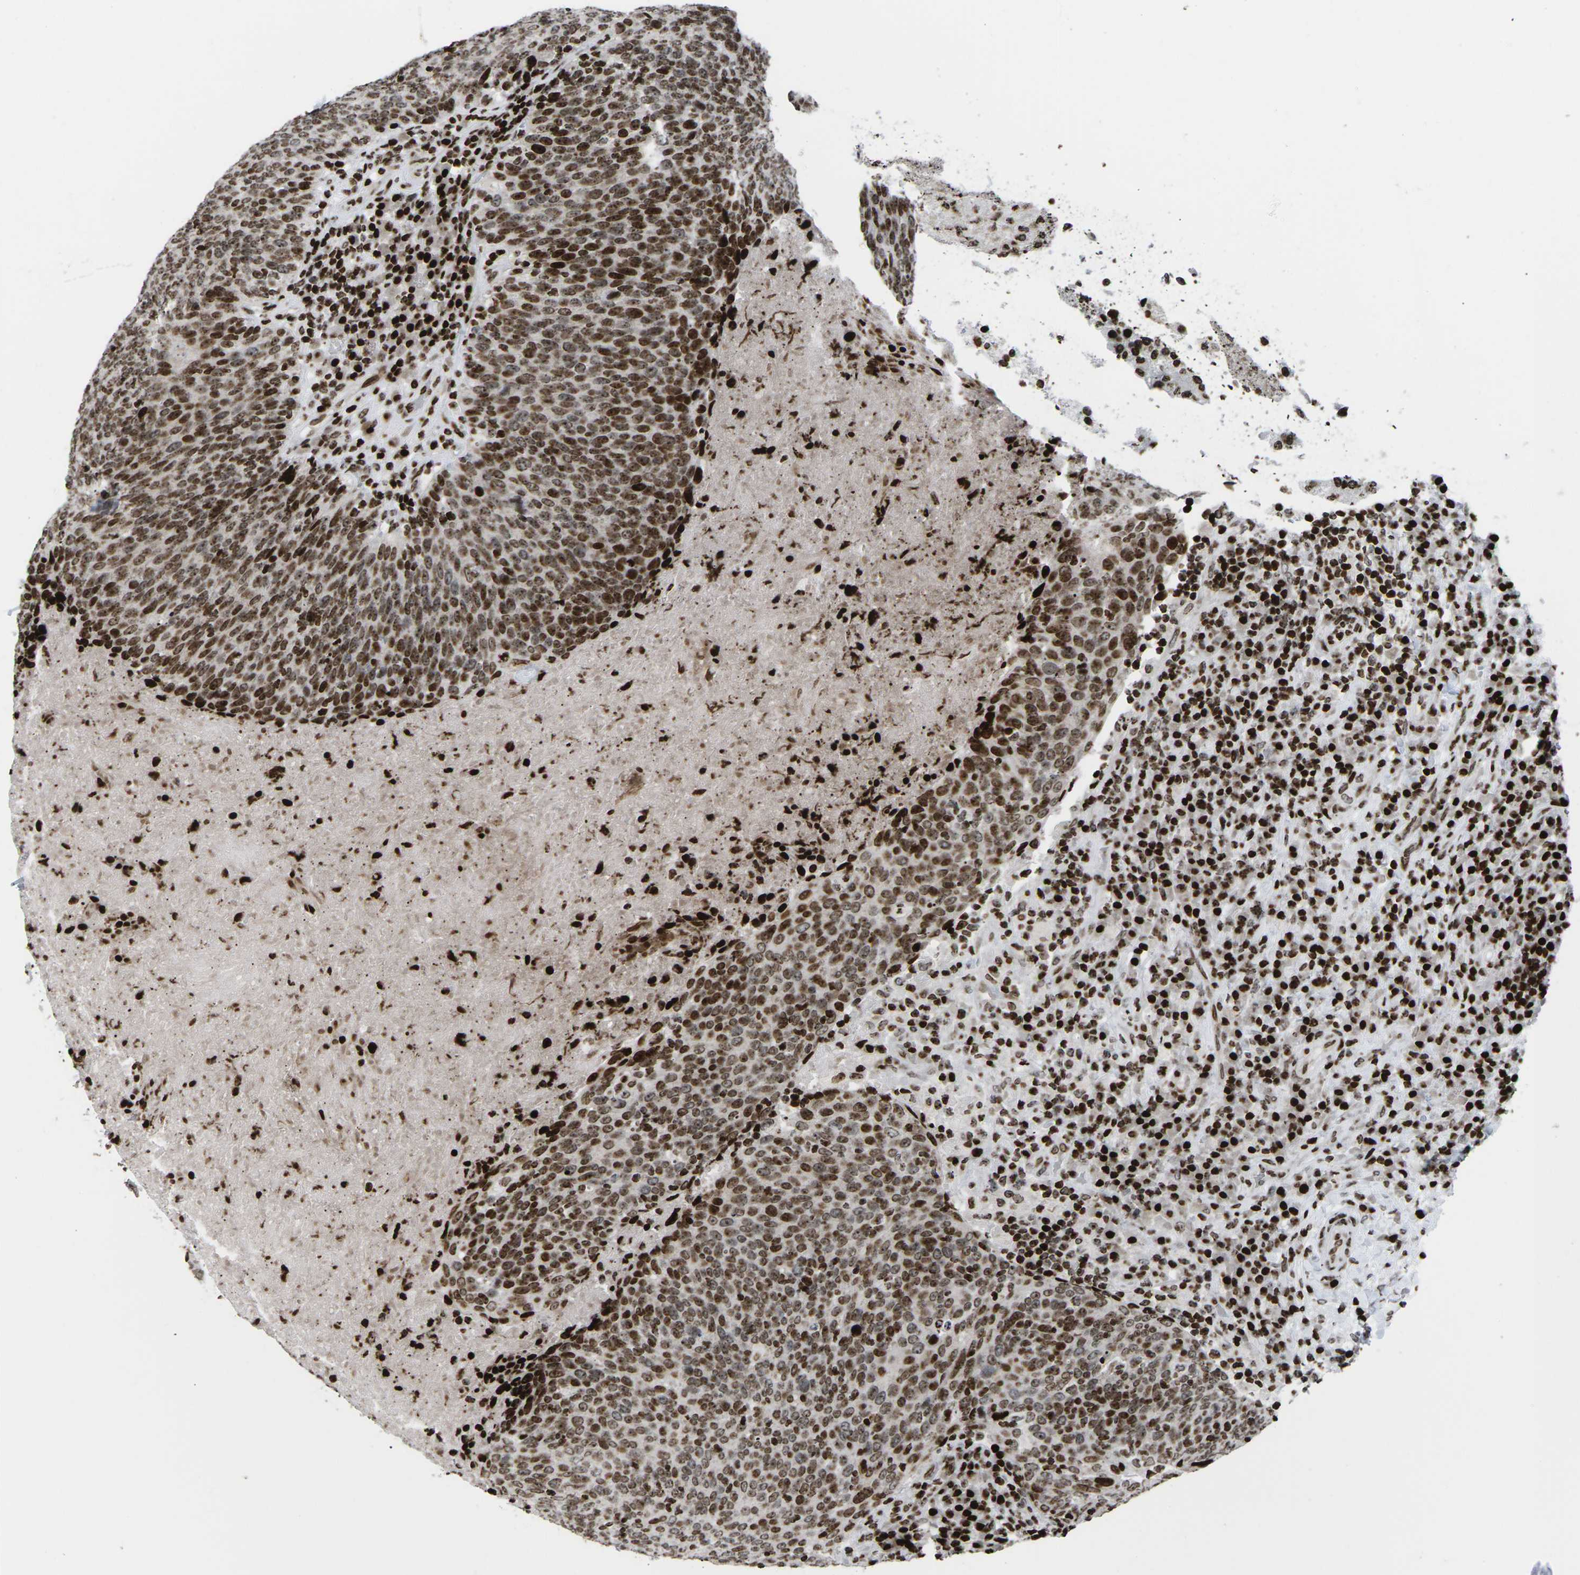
{"staining": {"intensity": "strong", "quantity": ">75%", "location": "nuclear"}, "tissue": "head and neck cancer", "cell_type": "Tumor cells", "image_type": "cancer", "snomed": [{"axis": "morphology", "description": "Squamous cell carcinoma, NOS"}, {"axis": "morphology", "description": "Squamous cell carcinoma, metastatic, NOS"}, {"axis": "topography", "description": "Lymph node"}, {"axis": "topography", "description": "Head-Neck"}], "caption": "Brown immunohistochemical staining in human head and neck metastatic squamous cell carcinoma reveals strong nuclear positivity in approximately >75% of tumor cells. (brown staining indicates protein expression, while blue staining denotes nuclei).", "gene": "H1-4", "patient": {"sex": "male", "age": 62}}